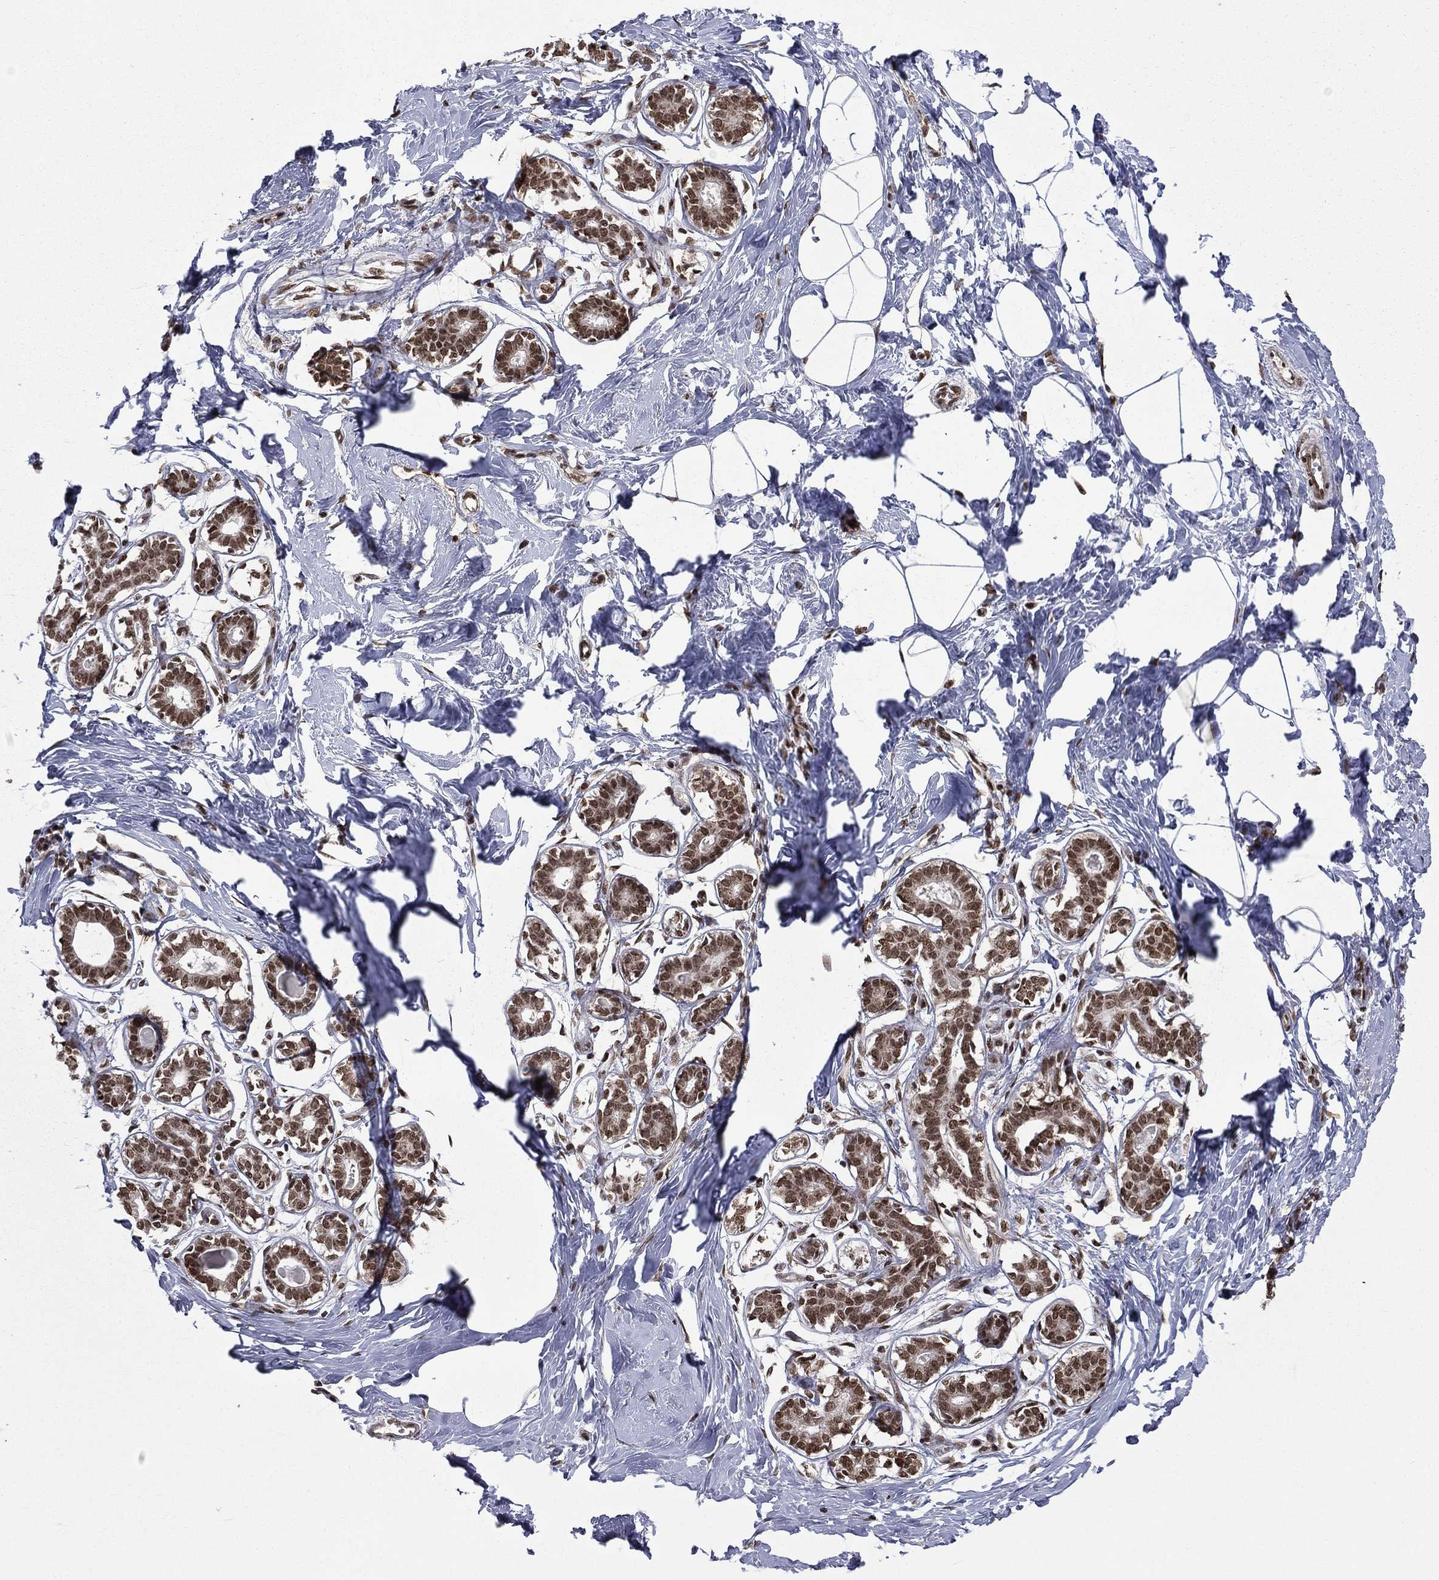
{"staining": {"intensity": "negative", "quantity": "none", "location": "none"}, "tissue": "breast", "cell_type": "Adipocytes", "image_type": "normal", "snomed": [{"axis": "morphology", "description": "Normal tissue, NOS"}, {"axis": "morphology", "description": "Lobular carcinoma, in situ"}, {"axis": "topography", "description": "Breast"}], "caption": "Breast was stained to show a protein in brown. There is no significant staining in adipocytes. (DAB (3,3'-diaminobenzidine) immunohistochemistry (IHC), high magnification).", "gene": "C5orf24", "patient": {"sex": "female", "age": 35}}